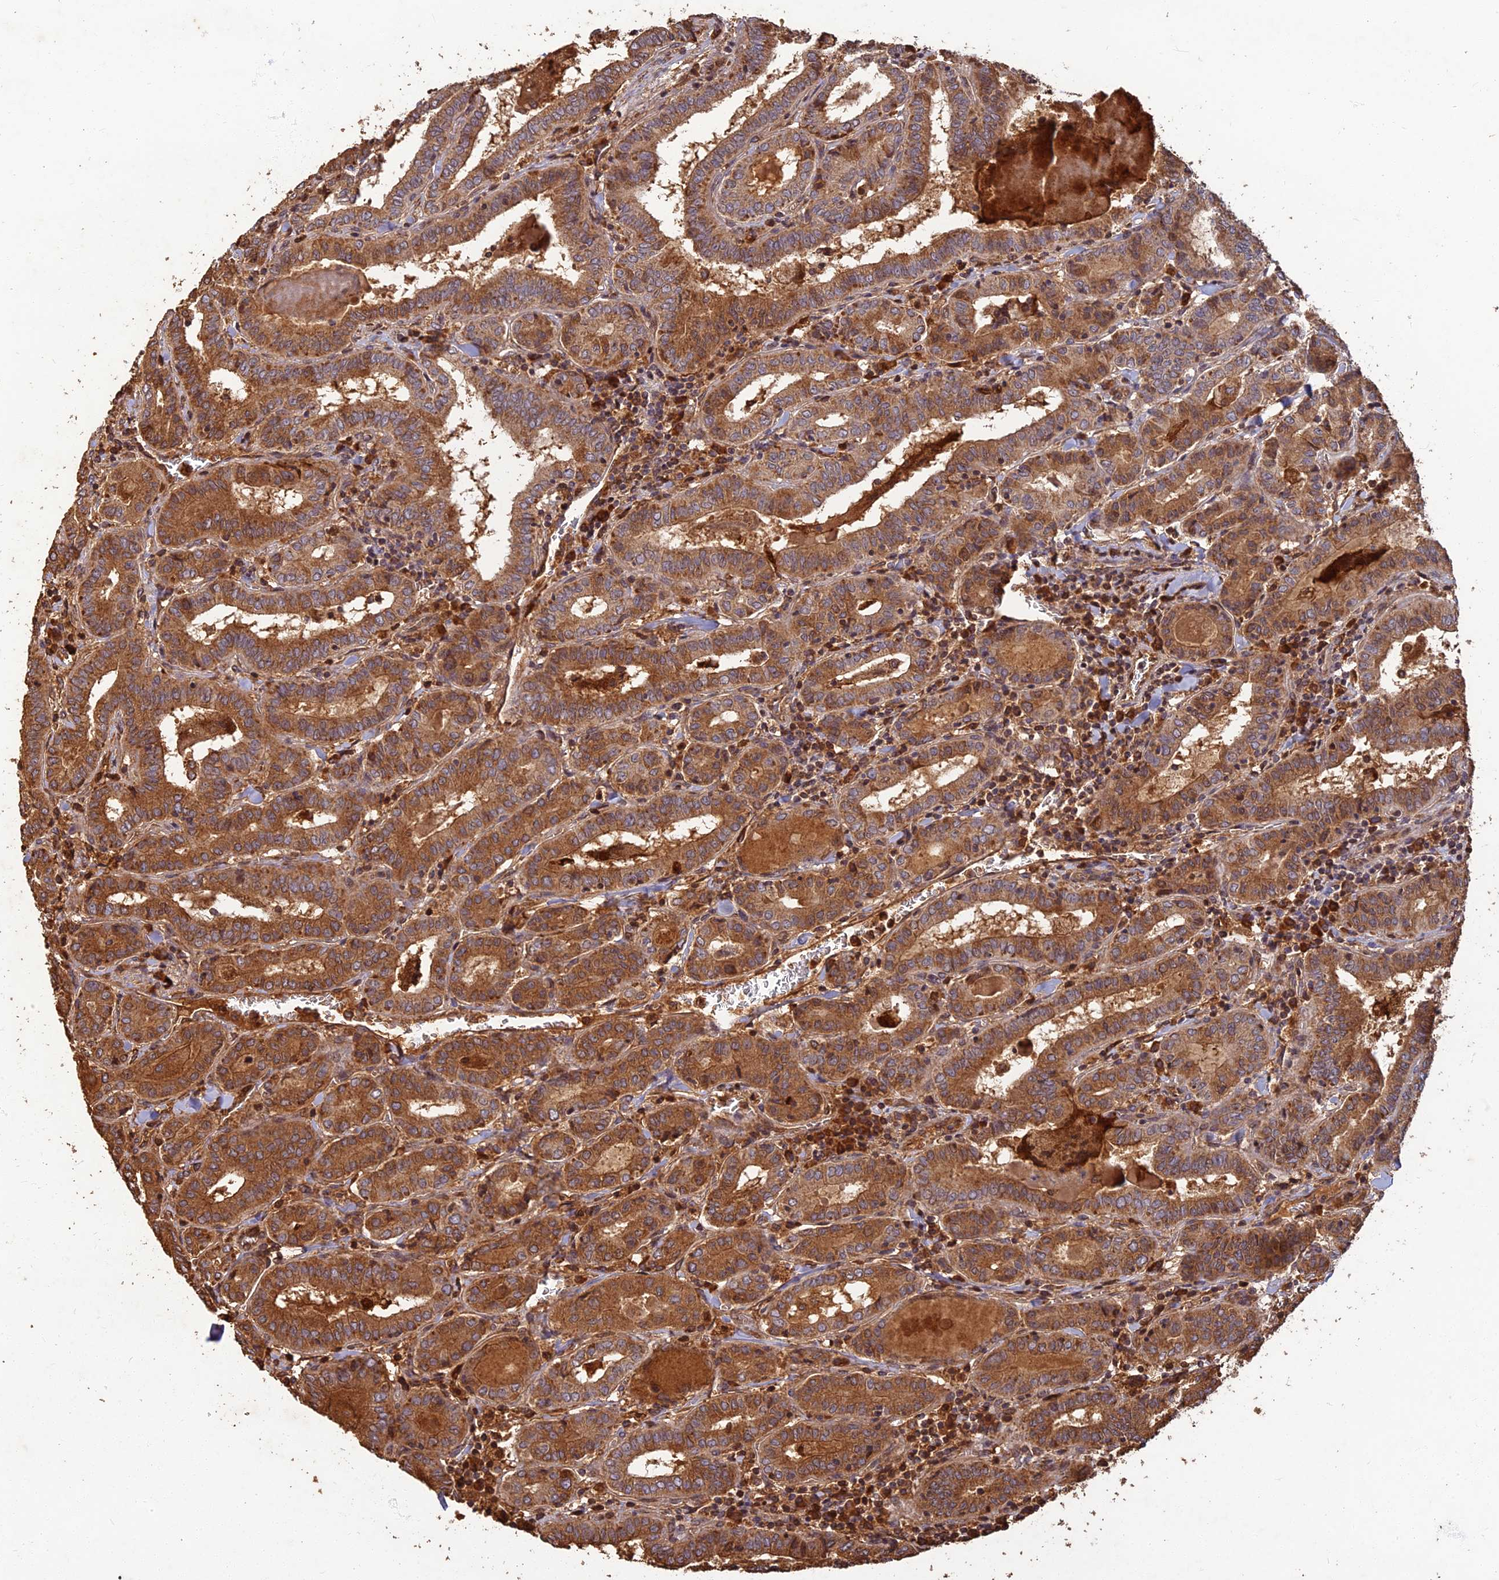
{"staining": {"intensity": "strong", "quantity": ">75%", "location": "cytoplasmic/membranous"}, "tissue": "thyroid cancer", "cell_type": "Tumor cells", "image_type": "cancer", "snomed": [{"axis": "morphology", "description": "Papillary adenocarcinoma, NOS"}, {"axis": "topography", "description": "Thyroid gland"}], "caption": "High-magnification brightfield microscopy of papillary adenocarcinoma (thyroid) stained with DAB (brown) and counterstained with hematoxylin (blue). tumor cells exhibit strong cytoplasmic/membranous staining is identified in approximately>75% of cells.", "gene": "CORO1C", "patient": {"sex": "female", "age": 72}}